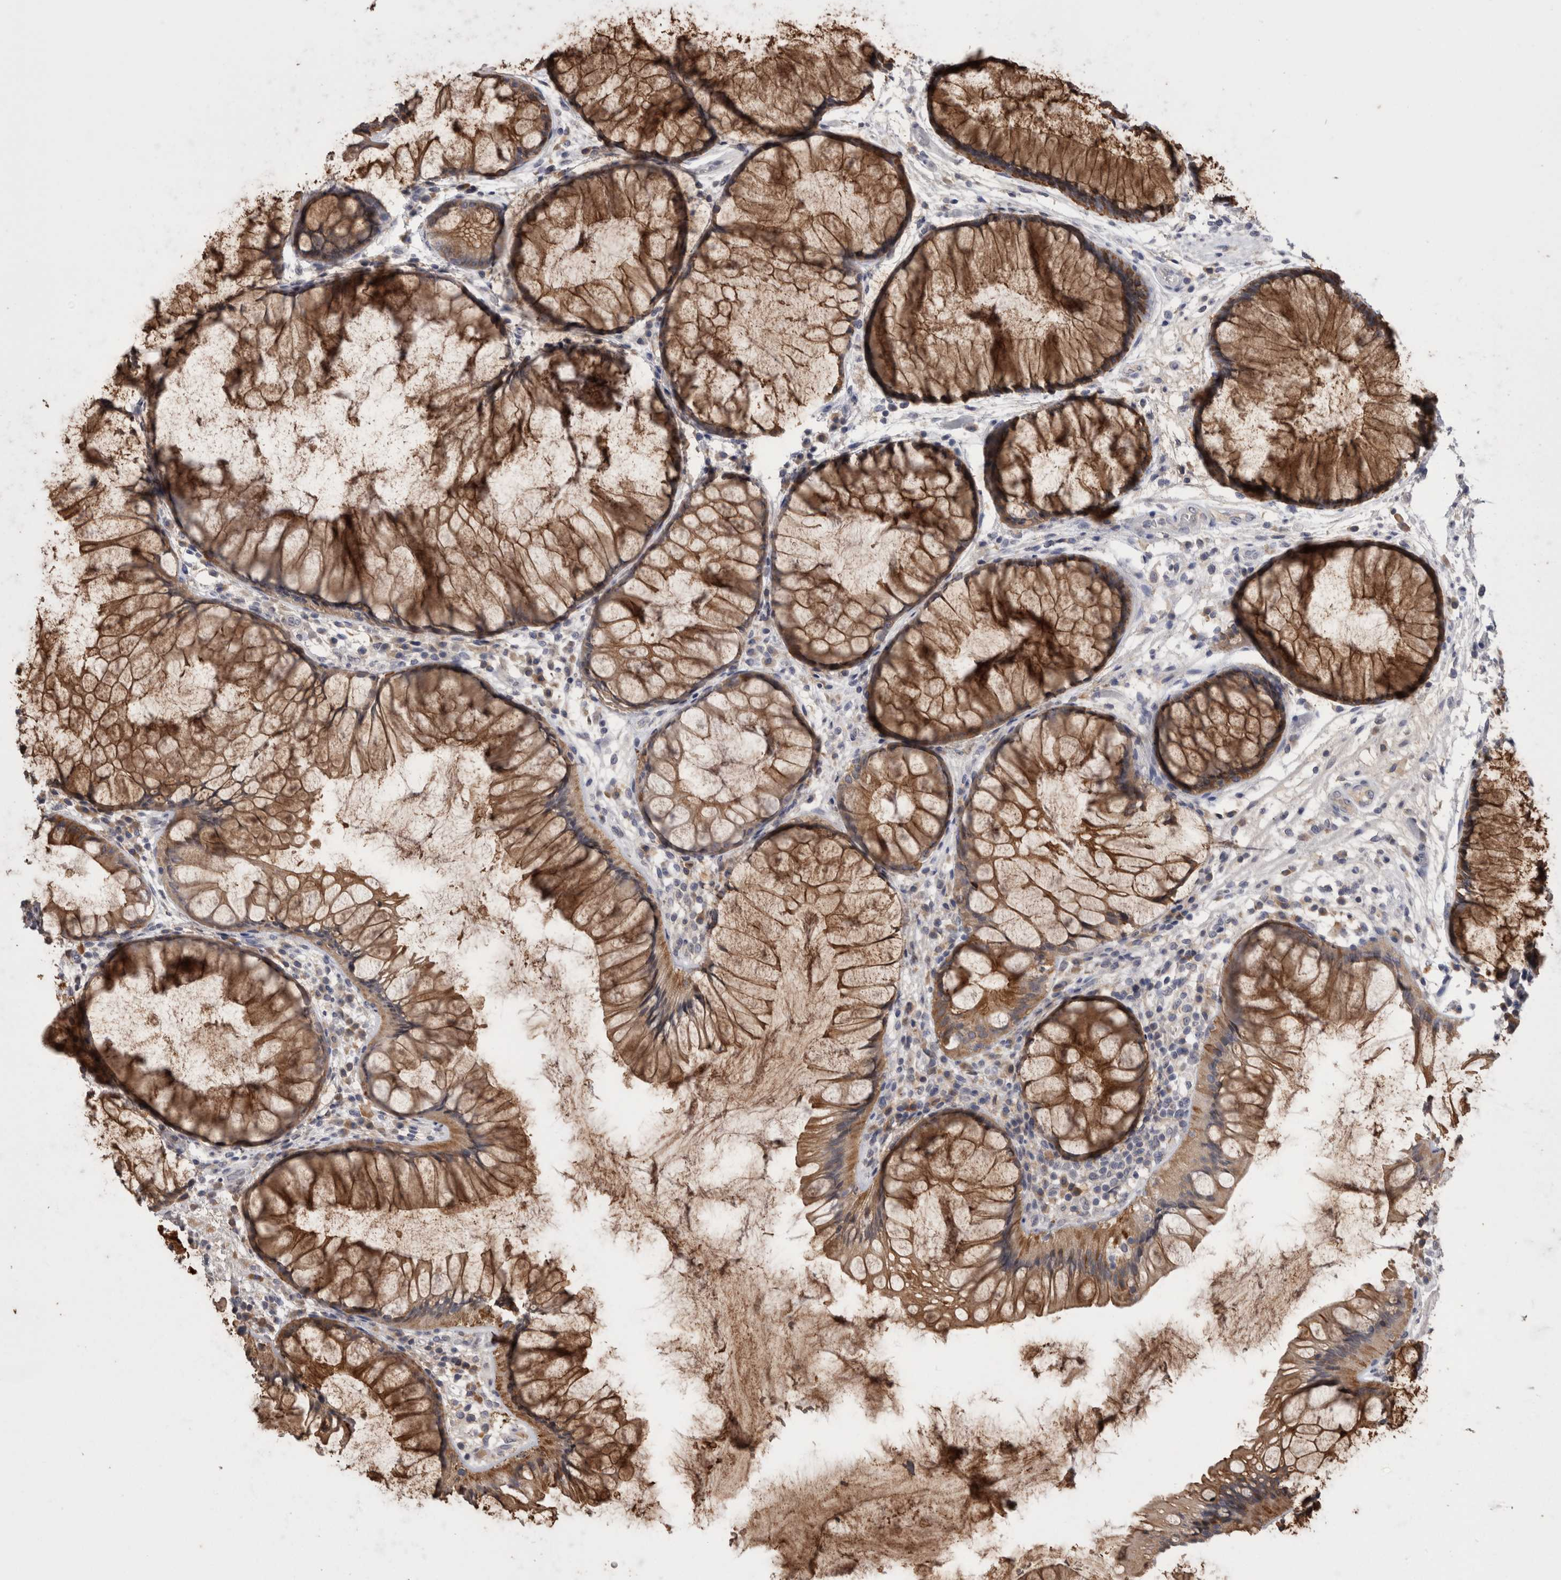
{"staining": {"intensity": "moderate", "quantity": ">75%", "location": "cytoplasmic/membranous"}, "tissue": "rectum", "cell_type": "Glandular cells", "image_type": "normal", "snomed": [{"axis": "morphology", "description": "Normal tissue, NOS"}, {"axis": "topography", "description": "Rectum"}], "caption": "Brown immunohistochemical staining in normal rectum shows moderate cytoplasmic/membranous staining in approximately >75% of glandular cells.", "gene": "ANXA13", "patient": {"sex": "male", "age": 51}}